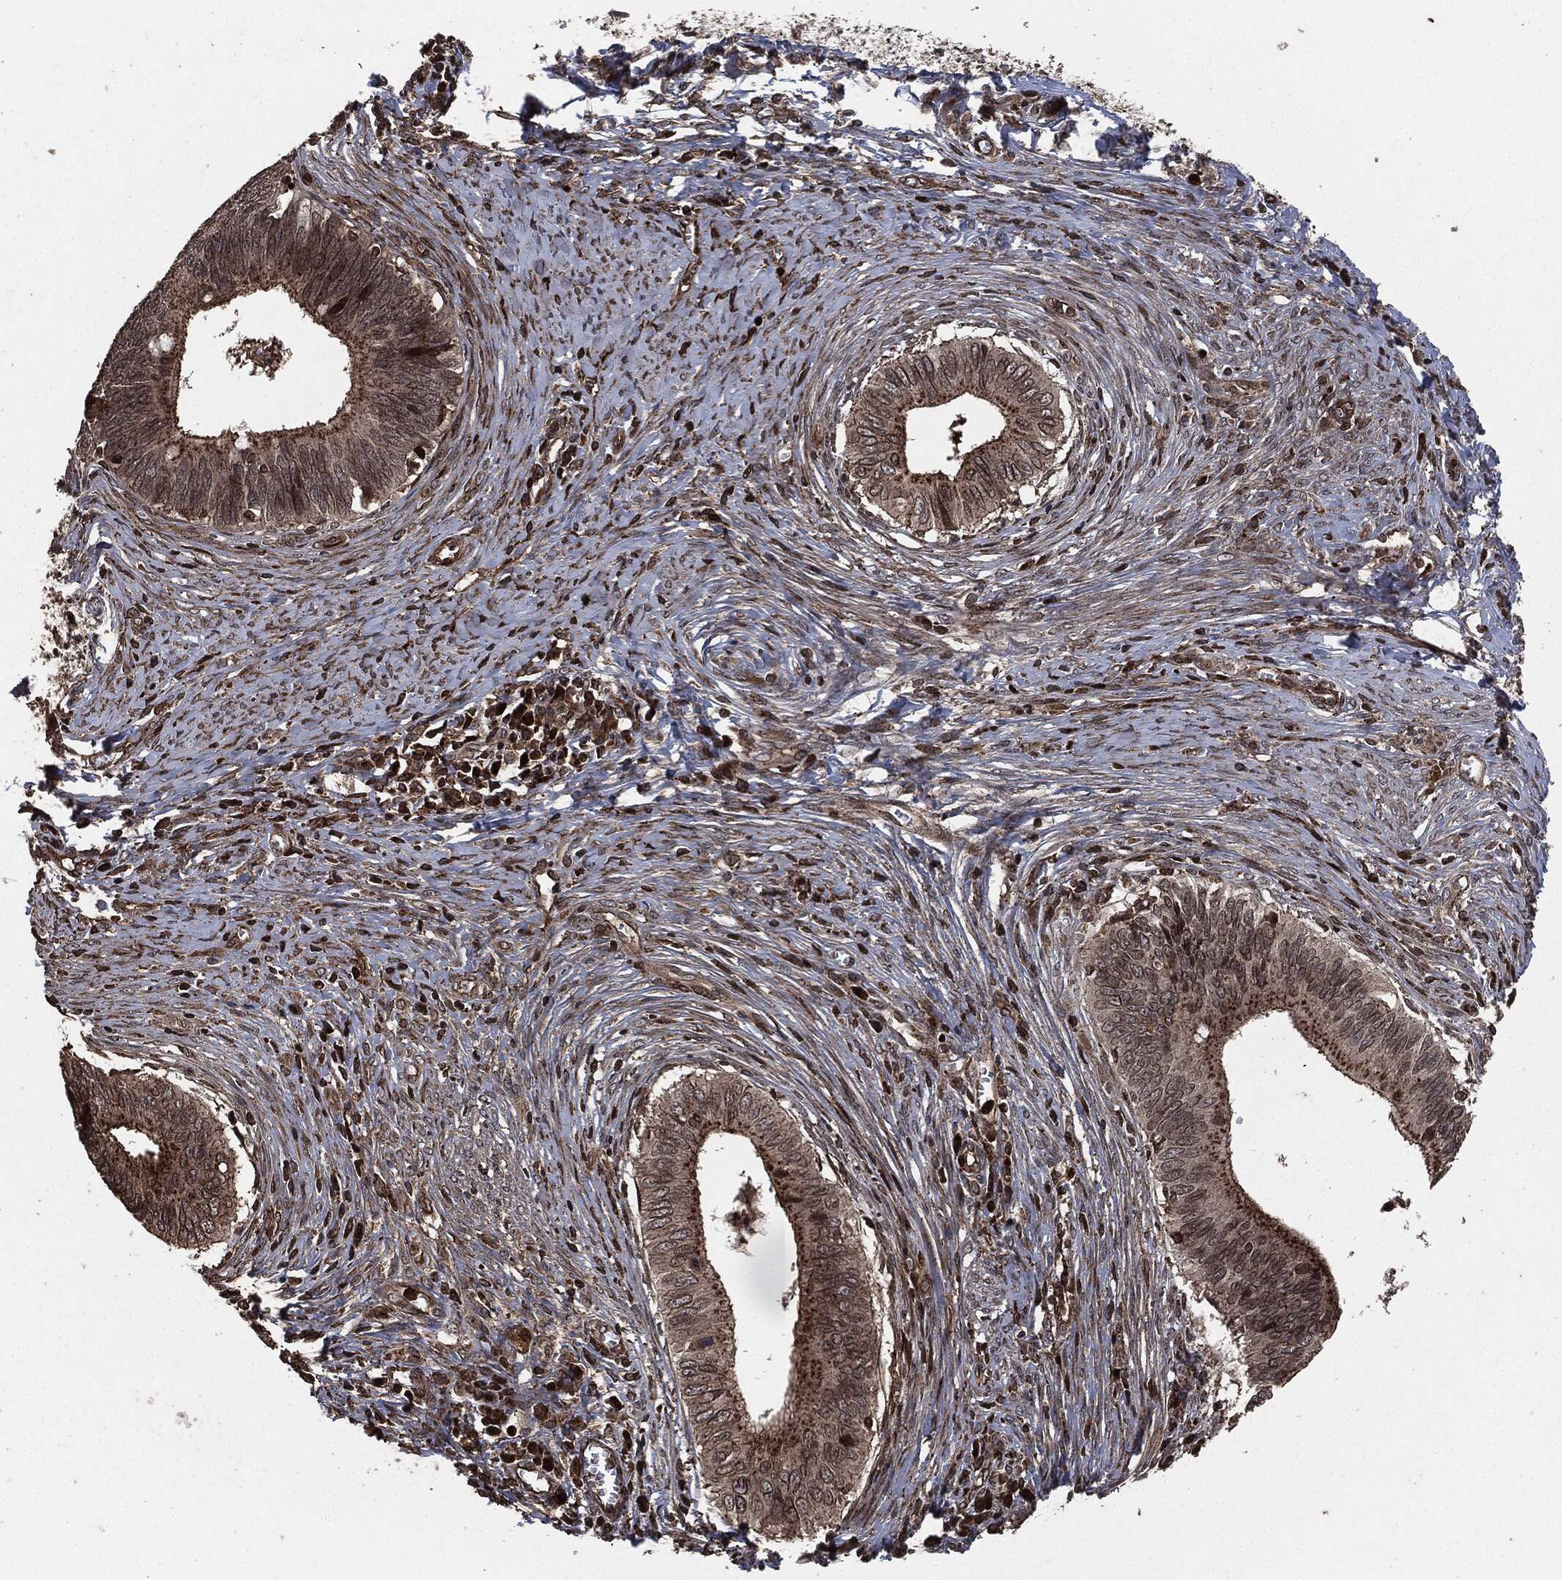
{"staining": {"intensity": "strong", "quantity": "25%-75%", "location": "cytoplasmic/membranous"}, "tissue": "cervical cancer", "cell_type": "Tumor cells", "image_type": "cancer", "snomed": [{"axis": "morphology", "description": "Adenocarcinoma, NOS"}, {"axis": "topography", "description": "Cervix"}], "caption": "Adenocarcinoma (cervical) stained with a protein marker reveals strong staining in tumor cells.", "gene": "IFIT1", "patient": {"sex": "female", "age": 42}}